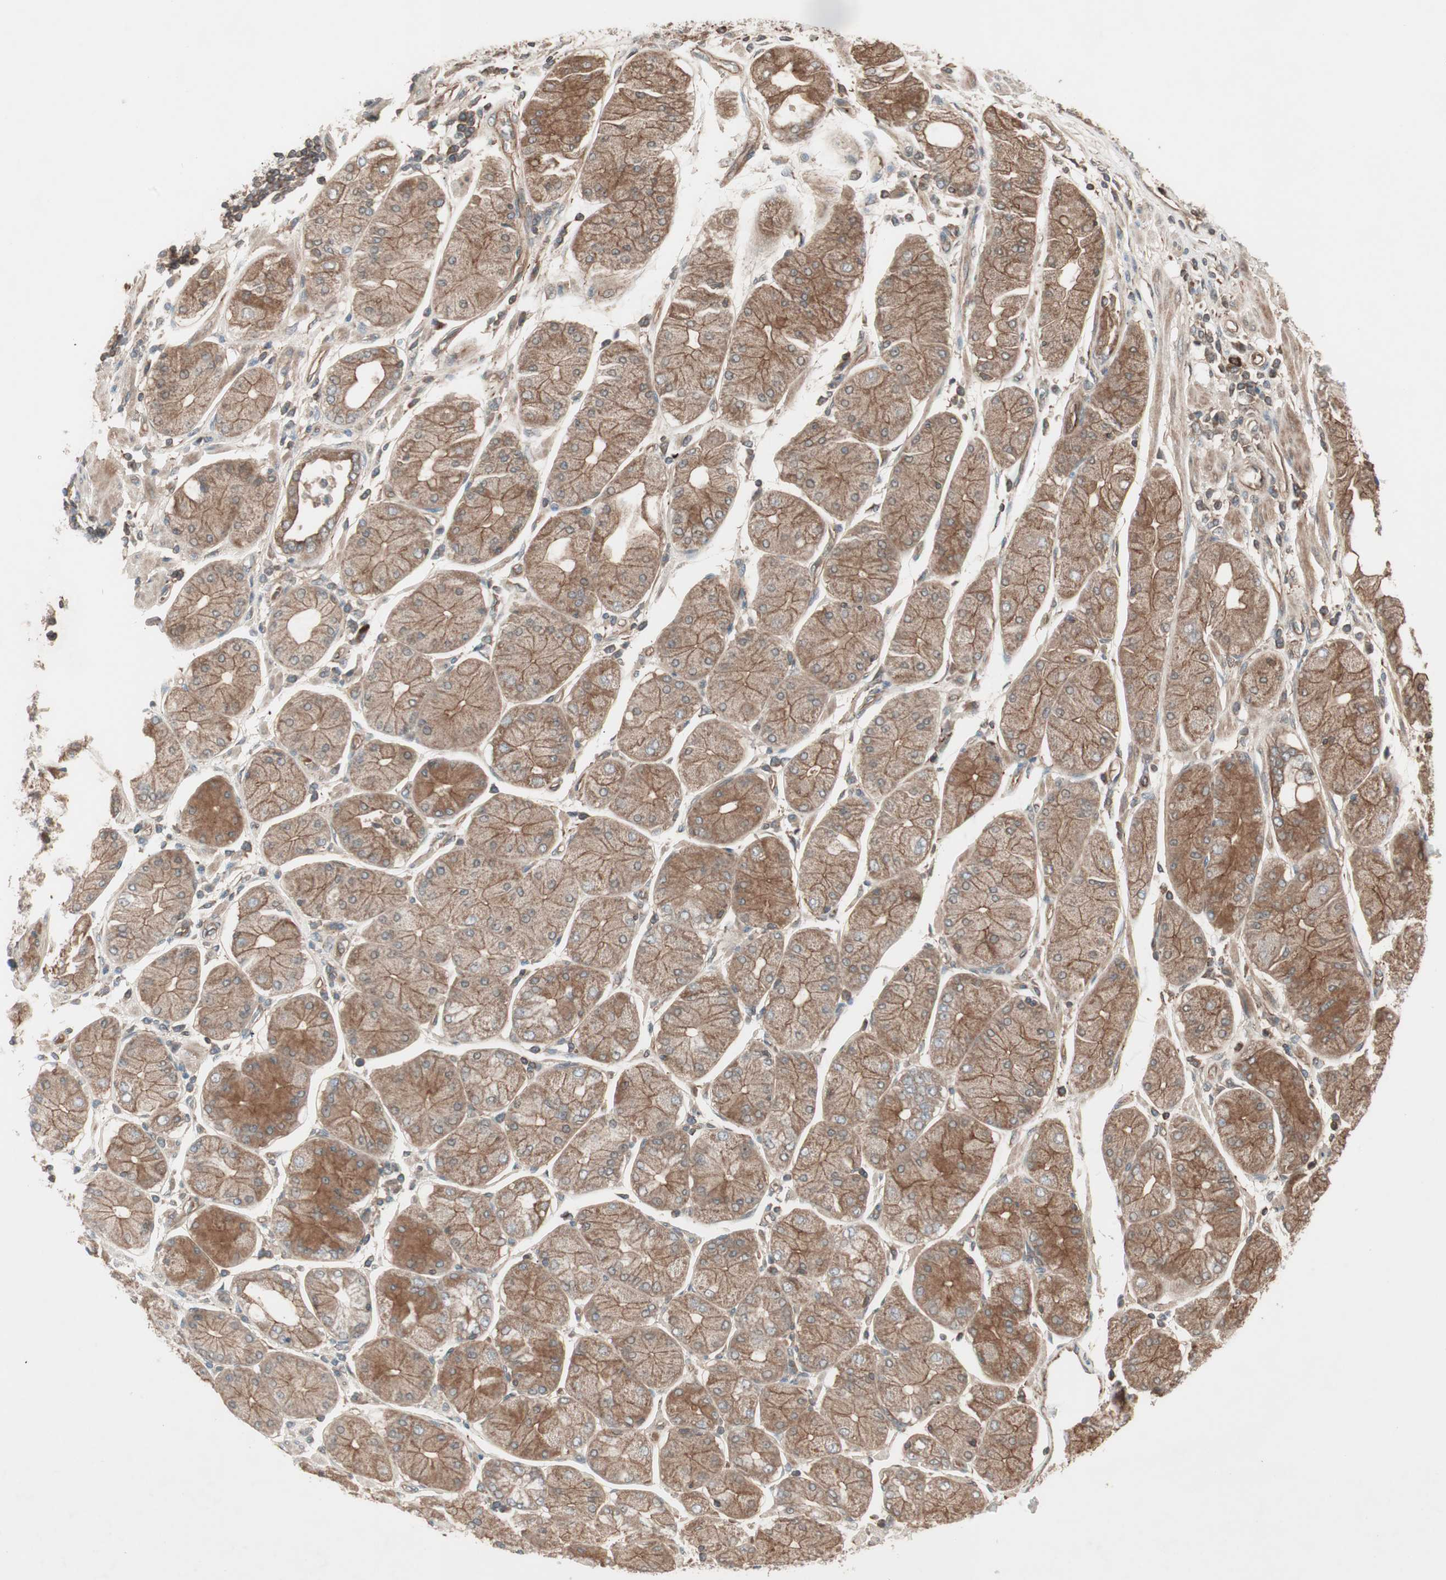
{"staining": {"intensity": "strong", "quantity": ">75%", "location": "cytoplasmic/membranous"}, "tissue": "stomach cancer", "cell_type": "Tumor cells", "image_type": "cancer", "snomed": [{"axis": "morphology", "description": "Normal tissue, NOS"}, {"axis": "morphology", "description": "Adenocarcinoma, NOS"}, {"axis": "topography", "description": "Stomach, upper"}, {"axis": "topography", "description": "Stomach"}], "caption": "Strong cytoplasmic/membranous protein staining is present in about >75% of tumor cells in stomach cancer. (DAB IHC with brightfield microscopy, high magnification).", "gene": "TFPI", "patient": {"sex": "male", "age": 59}}